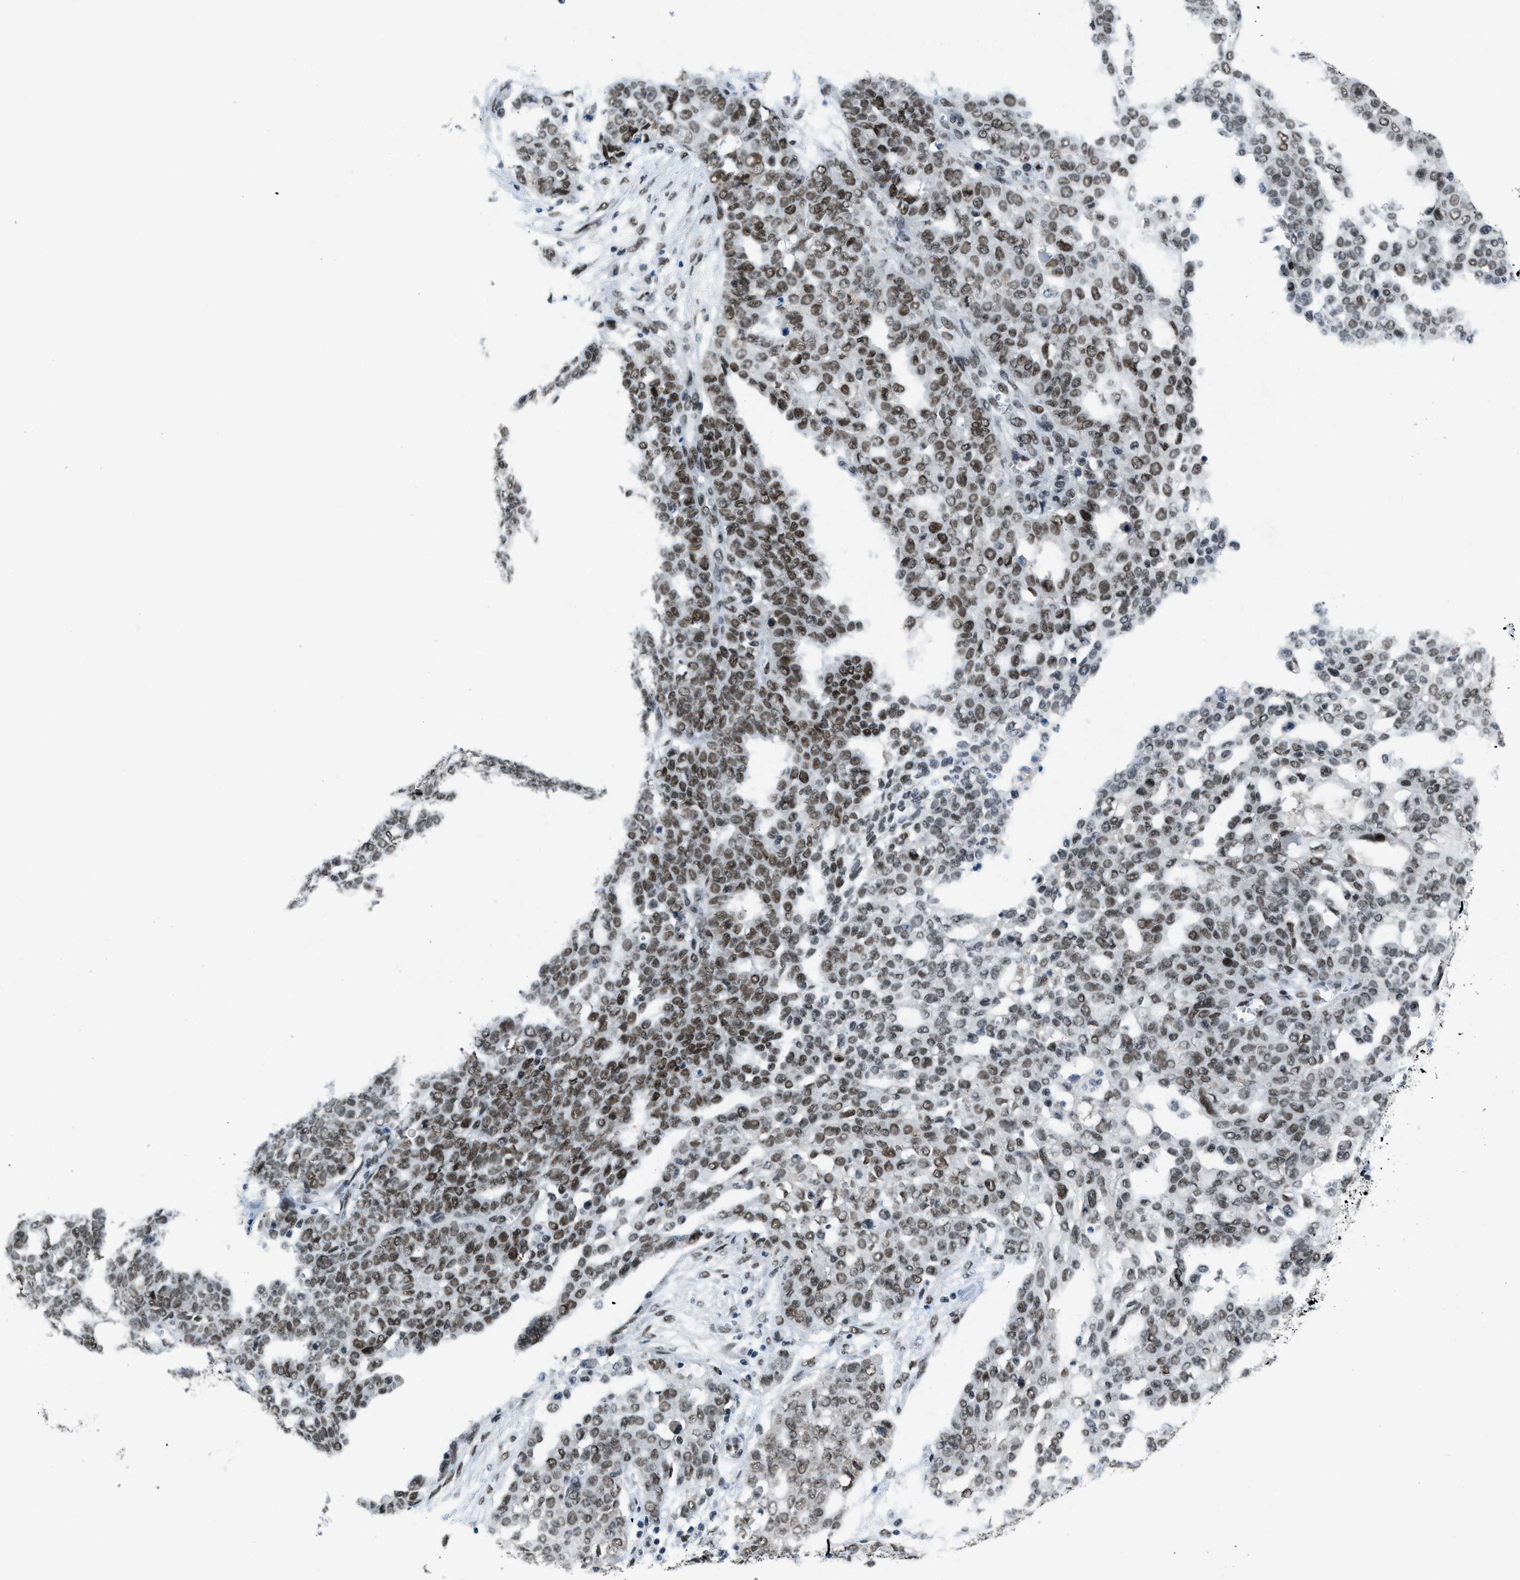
{"staining": {"intensity": "moderate", "quantity": ">75%", "location": "nuclear"}, "tissue": "ovarian cancer", "cell_type": "Tumor cells", "image_type": "cancer", "snomed": [{"axis": "morphology", "description": "Cystadenocarcinoma, serous, NOS"}, {"axis": "topography", "description": "Soft tissue"}, {"axis": "topography", "description": "Ovary"}], "caption": "An immunohistochemistry photomicrograph of neoplastic tissue is shown. Protein staining in brown shows moderate nuclear positivity in serous cystadenocarcinoma (ovarian) within tumor cells.", "gene": "GATAD2B", "patient": {"sex": "female", "age": 57}}